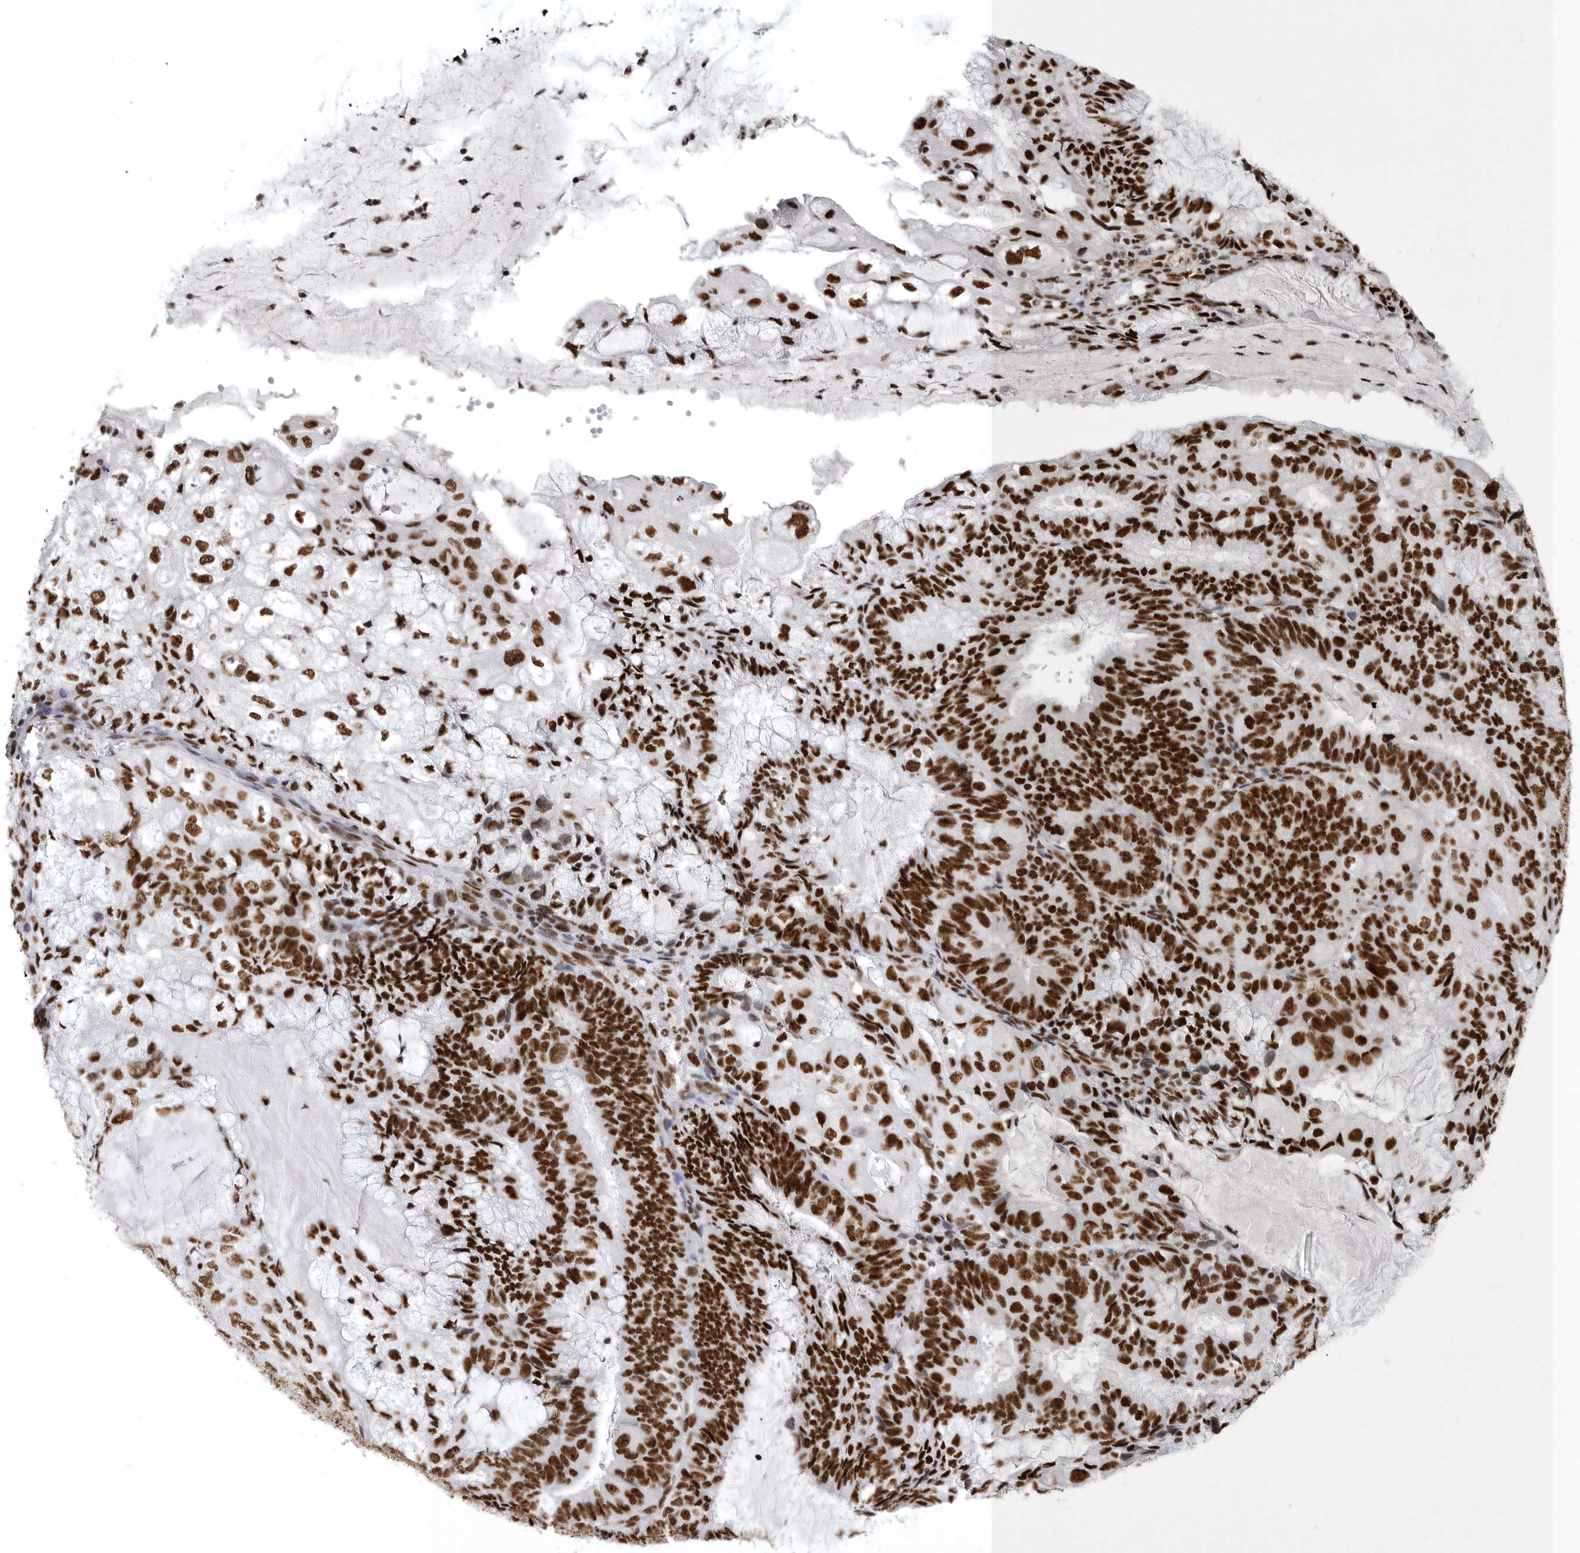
{"staining": {"intensity": "strong", "quantity": ">75%", "location": "nuclear"}, "tissue": "endometrial cancer", "cell_type": "Tumor cells", "image_type": "cancer", "snomed": [{"axis": "morphology", "description": "Adenocarcinoma, NOS"}, {"axis": "topography", "description": "Endometrium"}], "caption": "About >75% of tumor cells in endometrial cancer (adenocarcinoma) exhibit strong nuclear protein positivity as visualized by brown immunohistochemical staining.", "gene": "BCLAF1", "patient": {"sex": "female", "age": 81}}